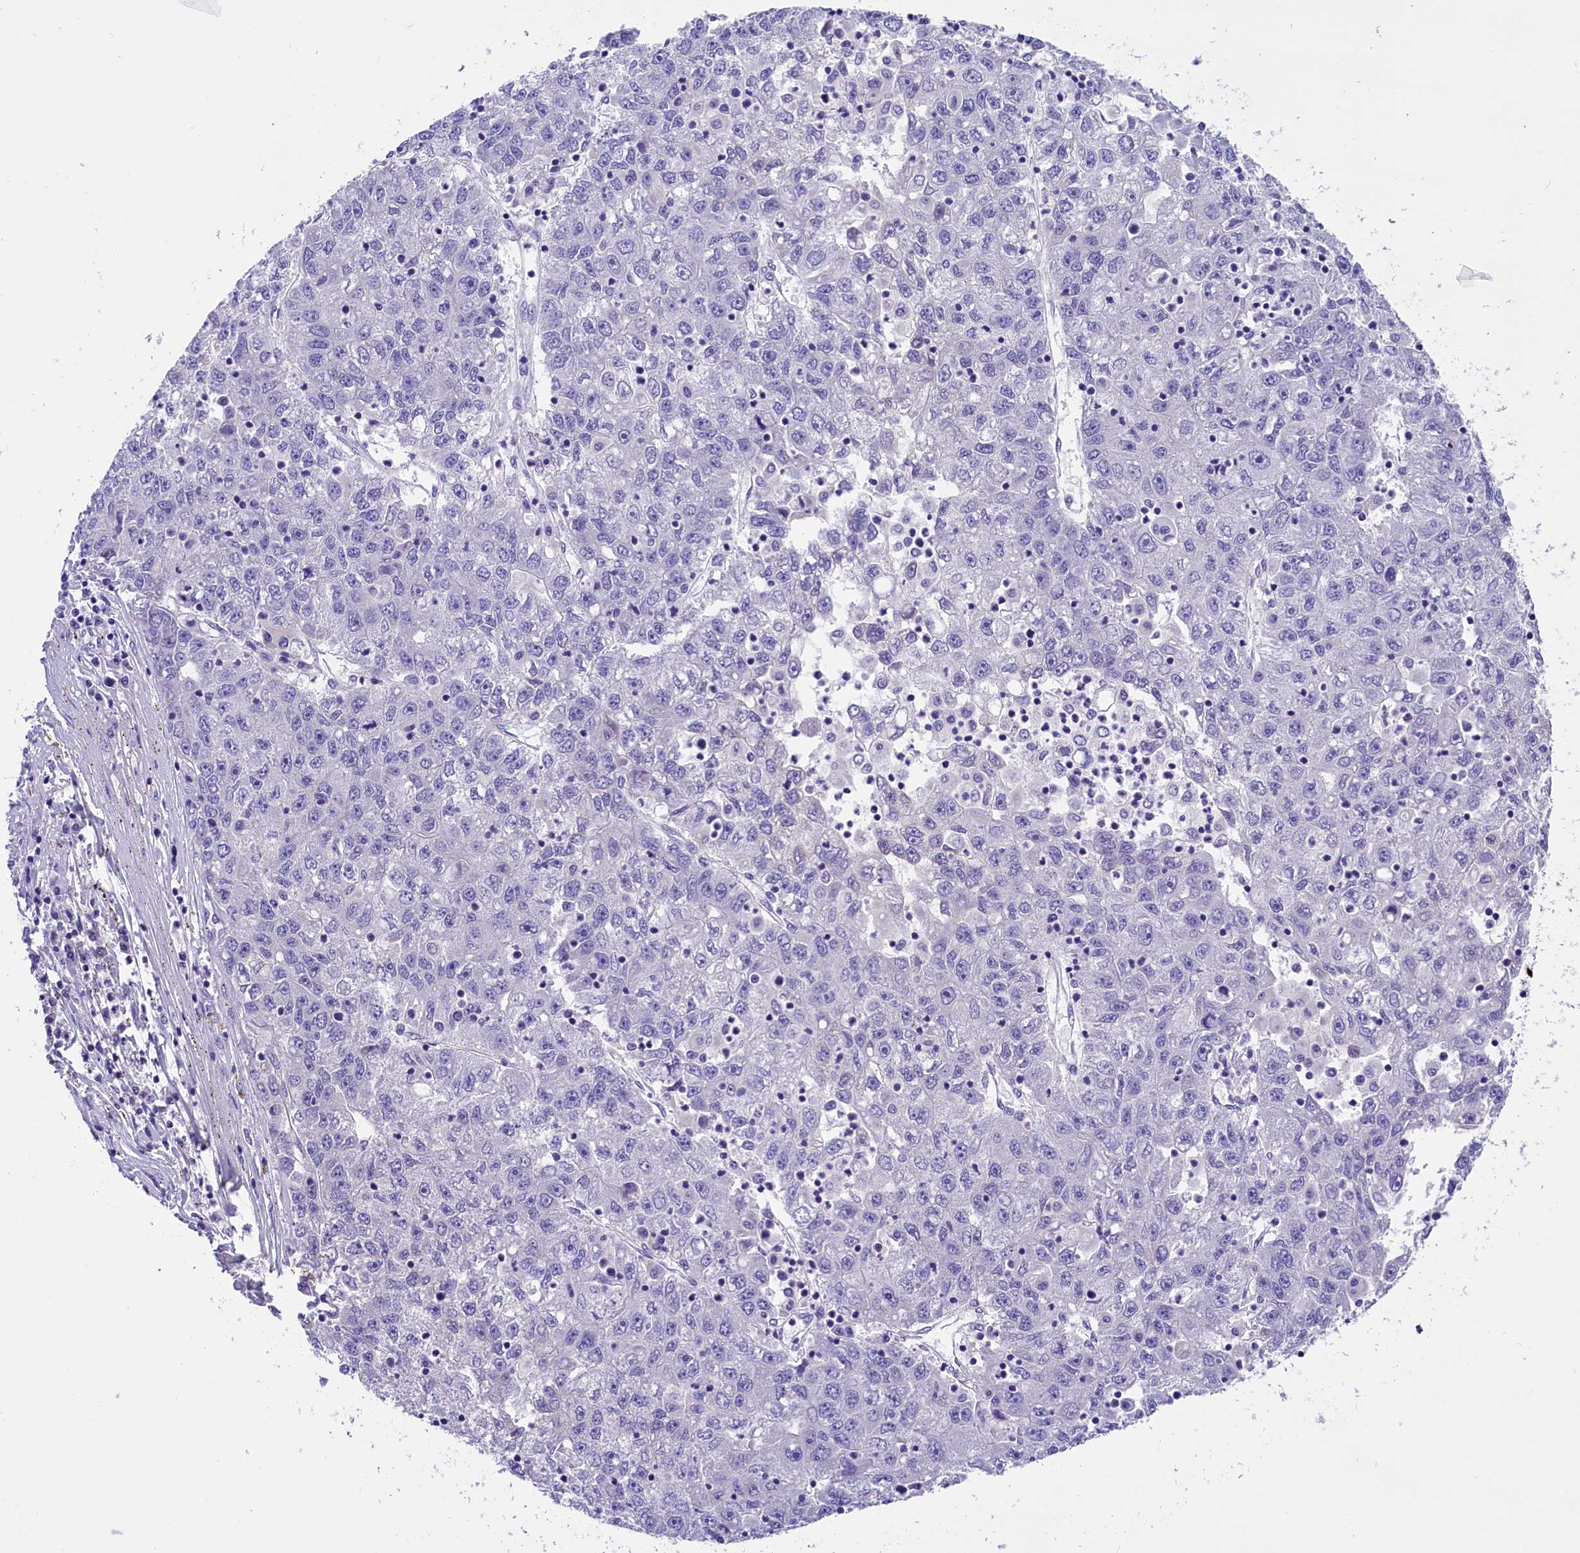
{"staining": {"intensity": "negative", "quantity": "none", "location": "none"}, "tissue": "liver cancer", "cell_type": "Tumor cells", "image_type": "cancer", "snomed": [{"axis": "morphology", "description": "Carcinoma, Hepatocellular, NOS"}, {"axis": "topography", "description": "Liver"}], "caption": "A histopathology image of liver hepatocellular carcinoma stained for a protein exhibits no brown staining in tumor cells.", "gene": "ABAT", "patient": {"sex": "male", "age": 49}}